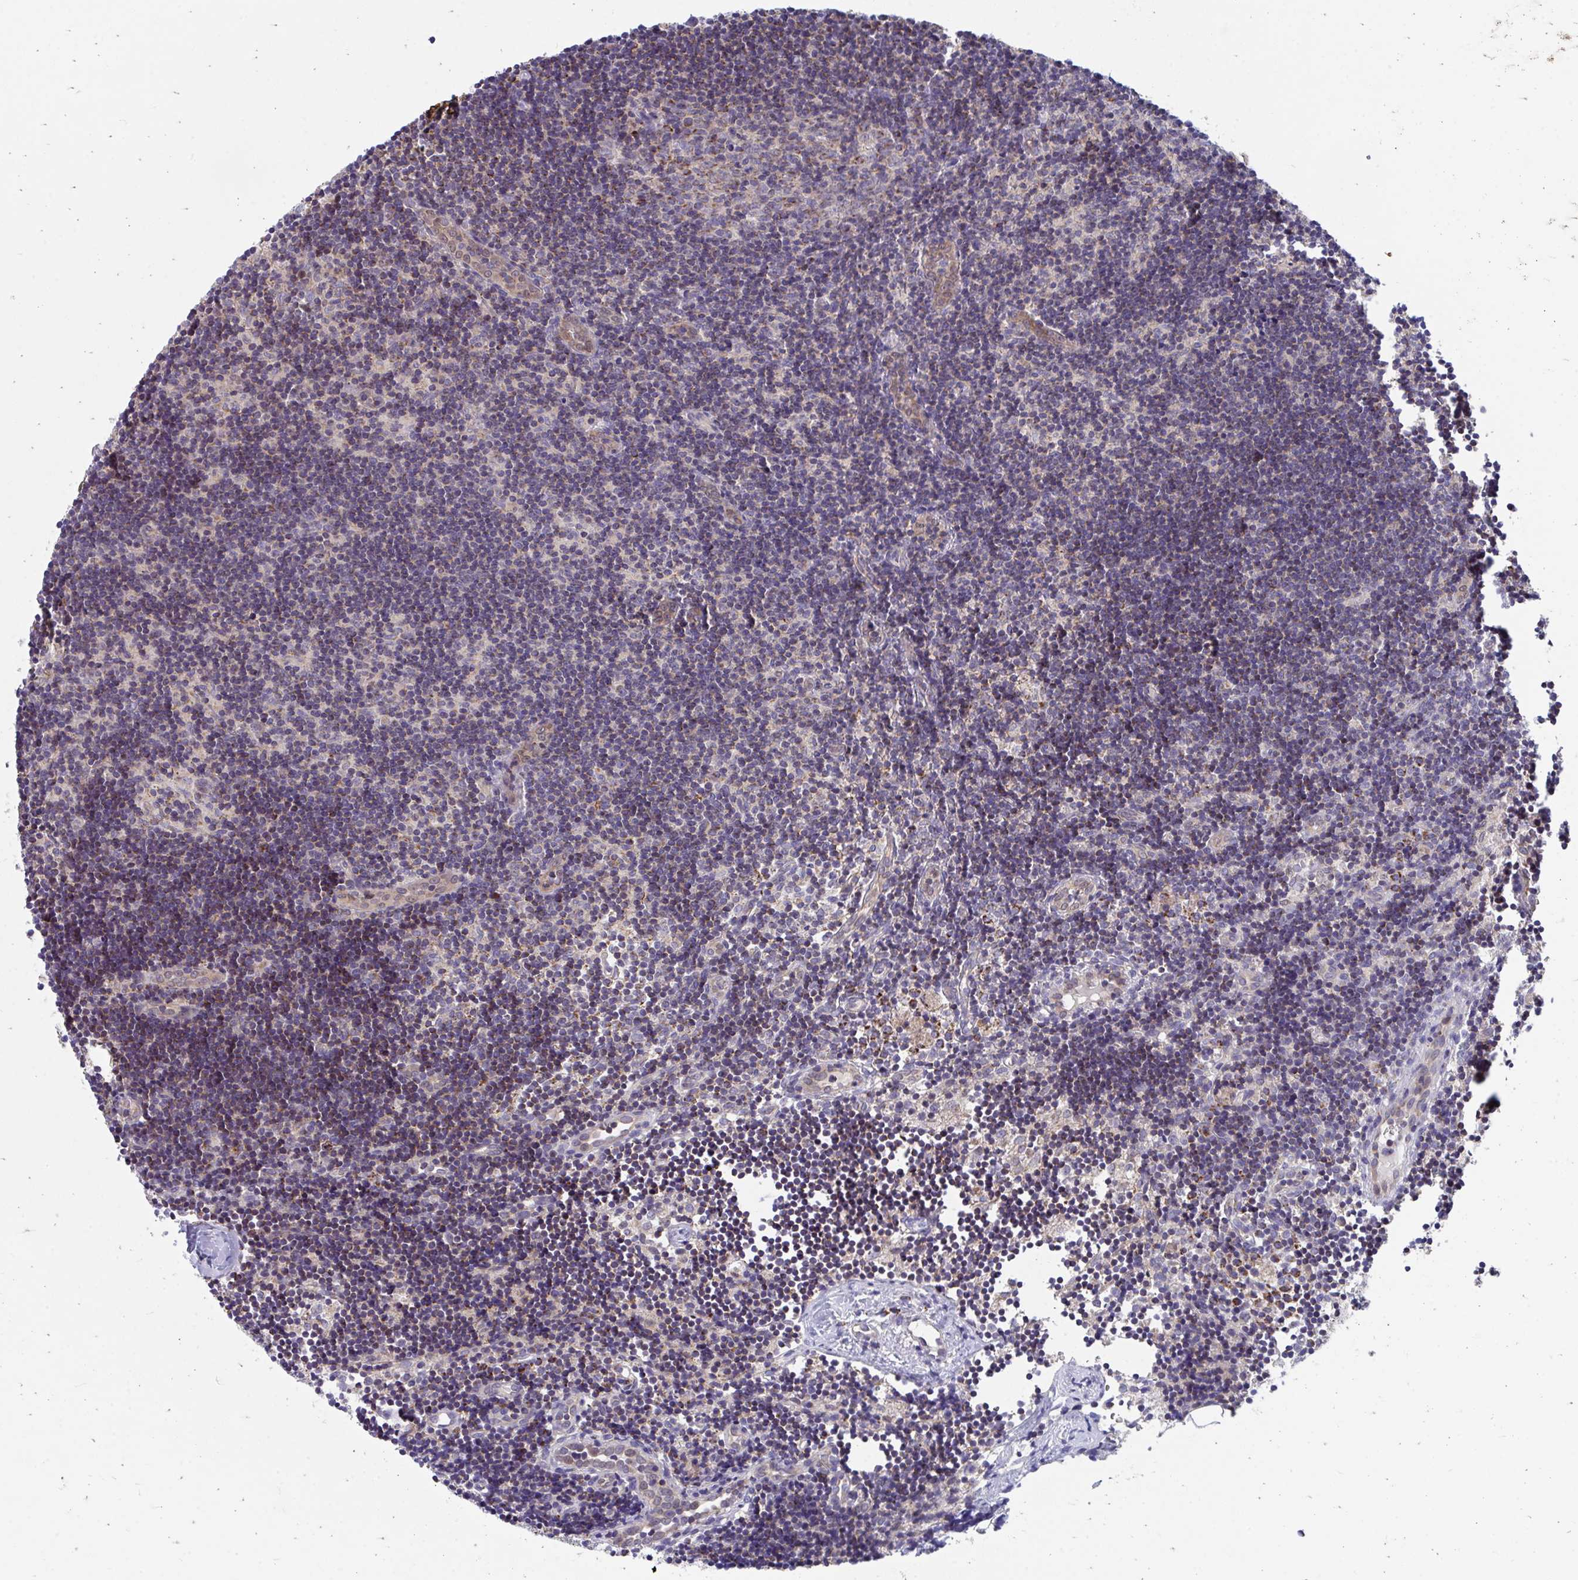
{"staining": {"intensity": "moderate", "quantity": "<25%", "location": "cytoplasmic/membranous"}, "tissue": "lymph node", "cell_type": "Germinal center cells", "image_type": "normal", "snomed": [{"axis": "morphology", "description": "Normal tissue, NOS"}, {"axis": "topography", "description": "Lymph node"}], "caption": "The photomicrograph demonstrates a brown stain indicating the presence of a protein in the cytoplasmic/membranous of germinal center cells in lymph node. The staining is performed using DAB brown chromogen to label protein expression. The nuclei are counter-stained blue using hematoxylin.", "gene": "FHIP1B", "patient": {"sex": "female", "age": 31}}